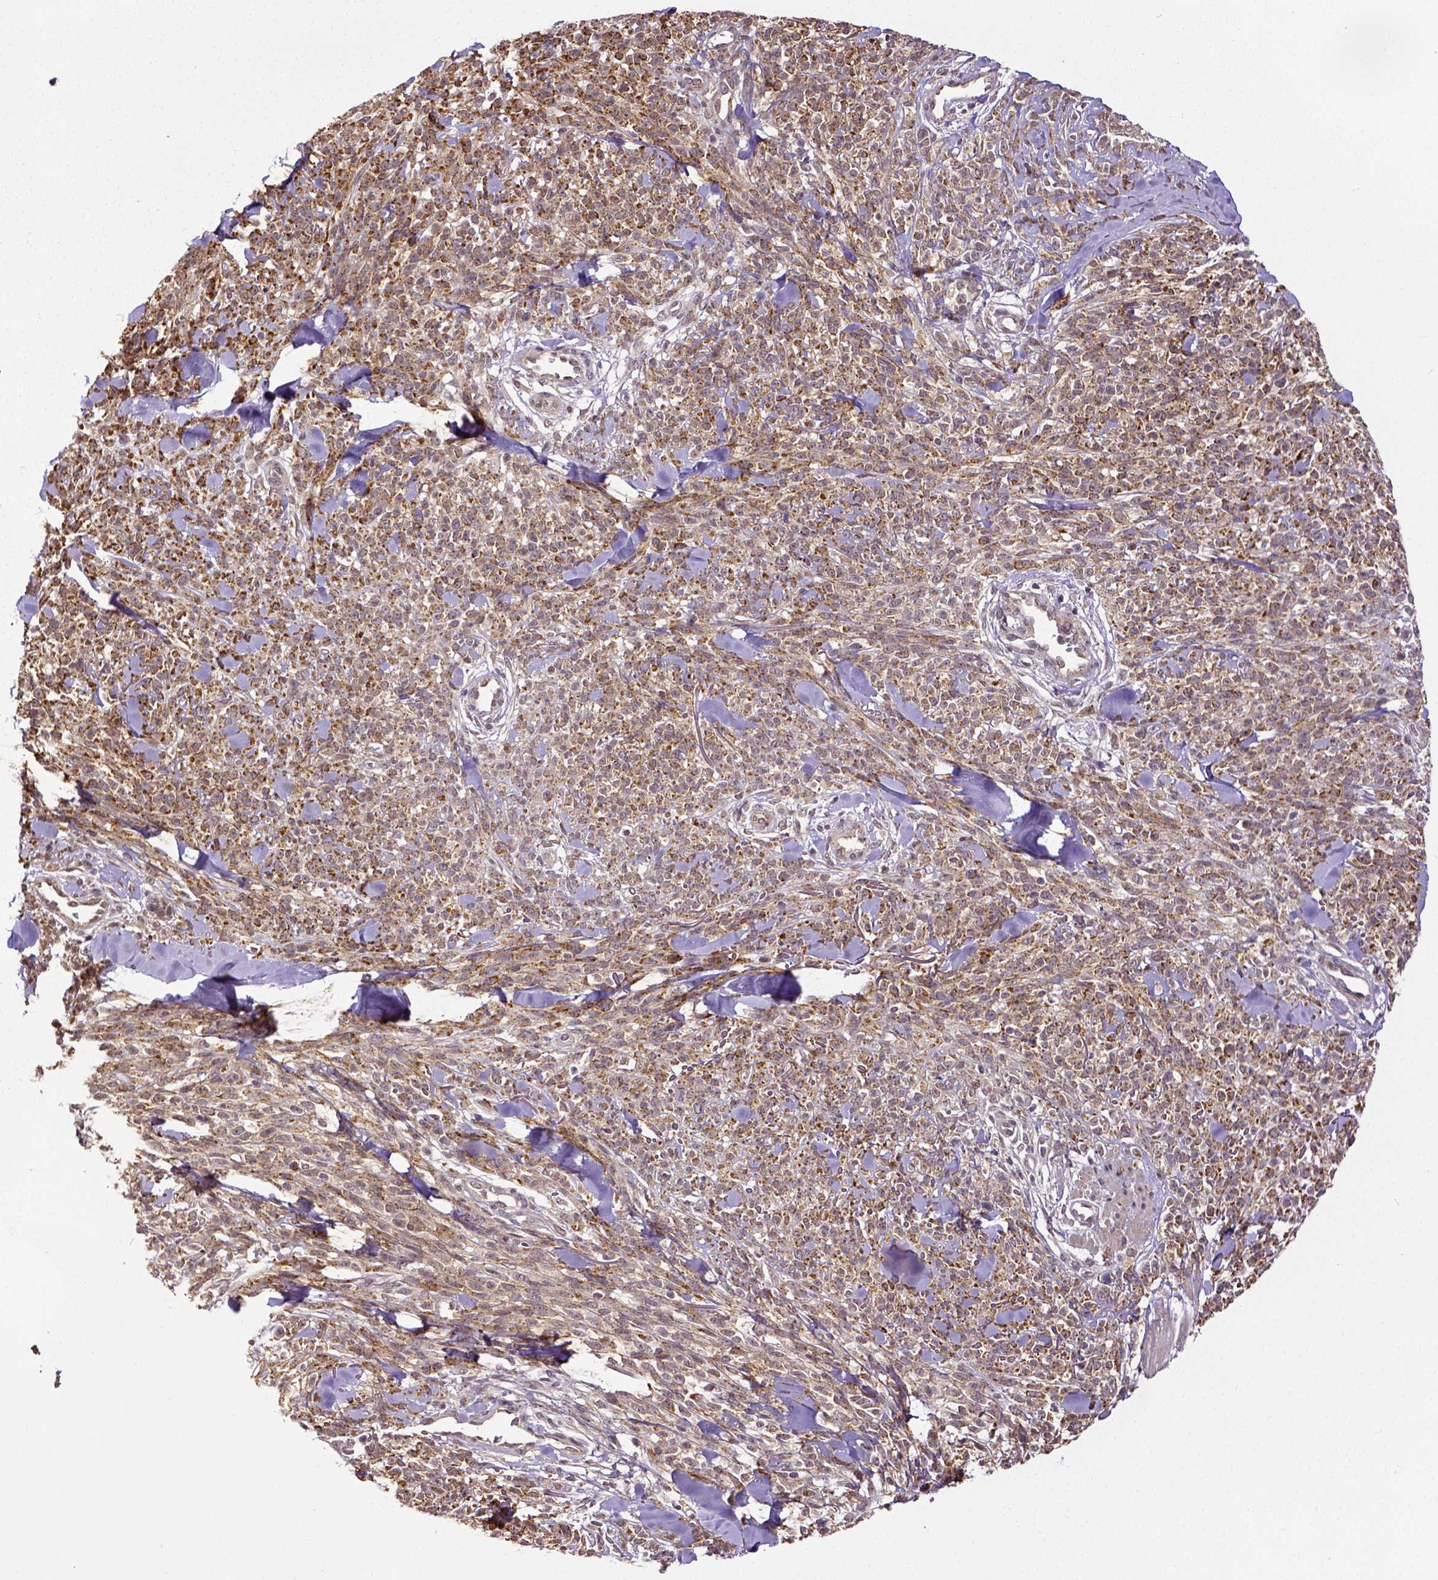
{"staining": {"intensity": "moderate", "quantity": ">75%", "location": "cytoplasmic/membranous"}, "tissue": "melanoma", "cell_type": "Tumor cells", "image_type": "cancer", "snomed": [{"axis": "morphology", "description": "Malignant melanoma, NOS"}, {"axis": "topography", "description": "Skin"}, {"axis": "topography", "description": "Skin of trunk"}], "caption": "DAB immunohistochemical staining of malignant melanoma reveals moderate cytoplasmic/membranous protein staining in about >75% of tumor cells. (Brightfield microscopy of DAB IHC at high magnification).", "gene": "DICER1", "patient": {"sex": "male", "age": 74}}